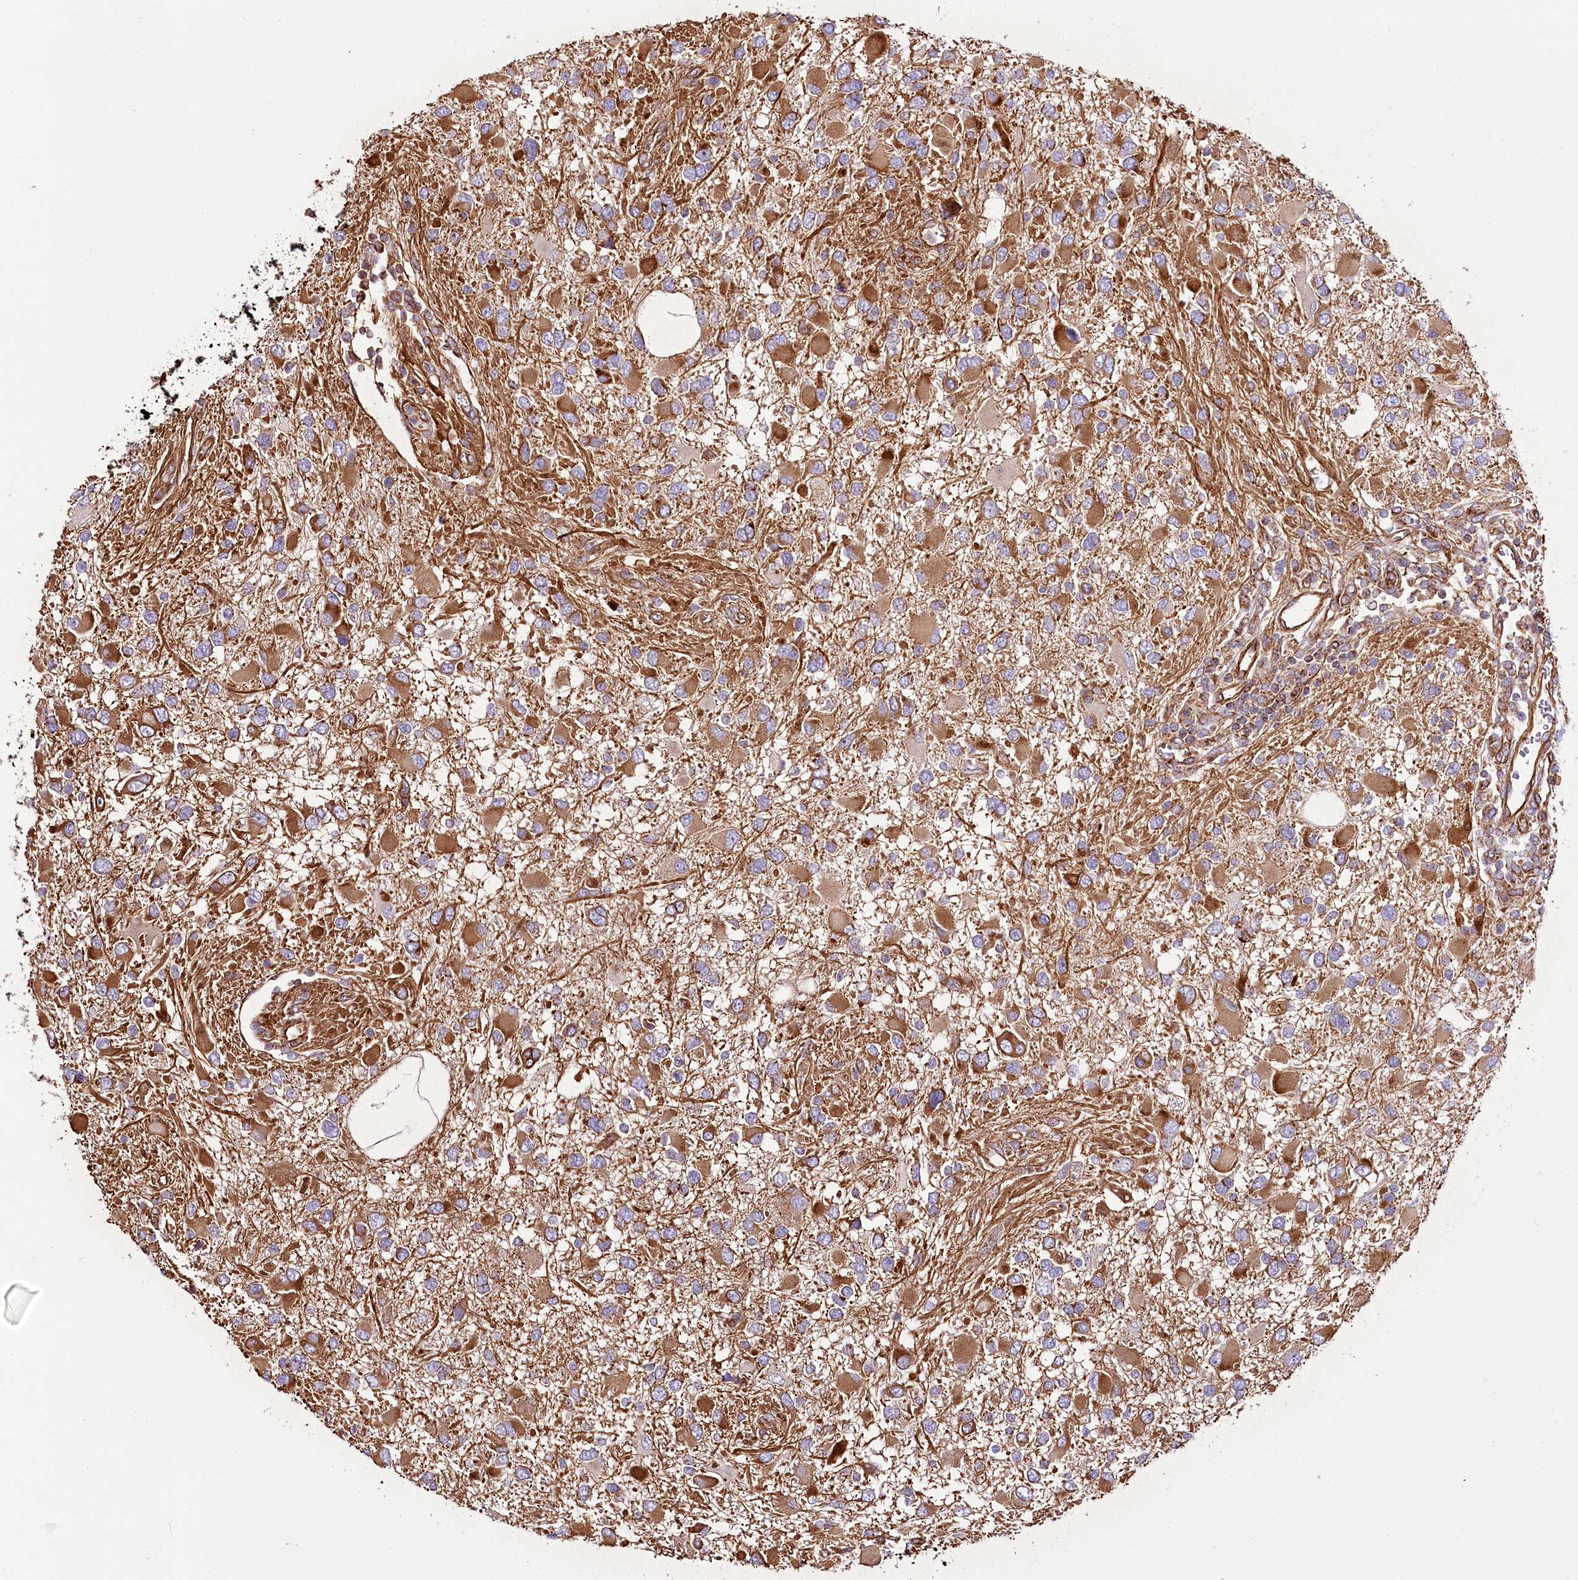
{"staining": {"intensity": "moderate", "quantity": ">75%", "location": "cytoplasmic/membranous"}, "tissue": "glioma", "cell_type": "Tumor cells", "image_type": "cancer", "snomed": [{"axis": "morphology", "description": "Glioma, malignant, High grade"}, {"axis": "topography", "description": "Brain"}], "caption": "Human glioma stained with a brown dye displays moderate cytoplasmic/membranous positive staining in about >75% of tumor cells.", "gene": "THUMPD3", "patient": {"sex": "male", "age": 53}}